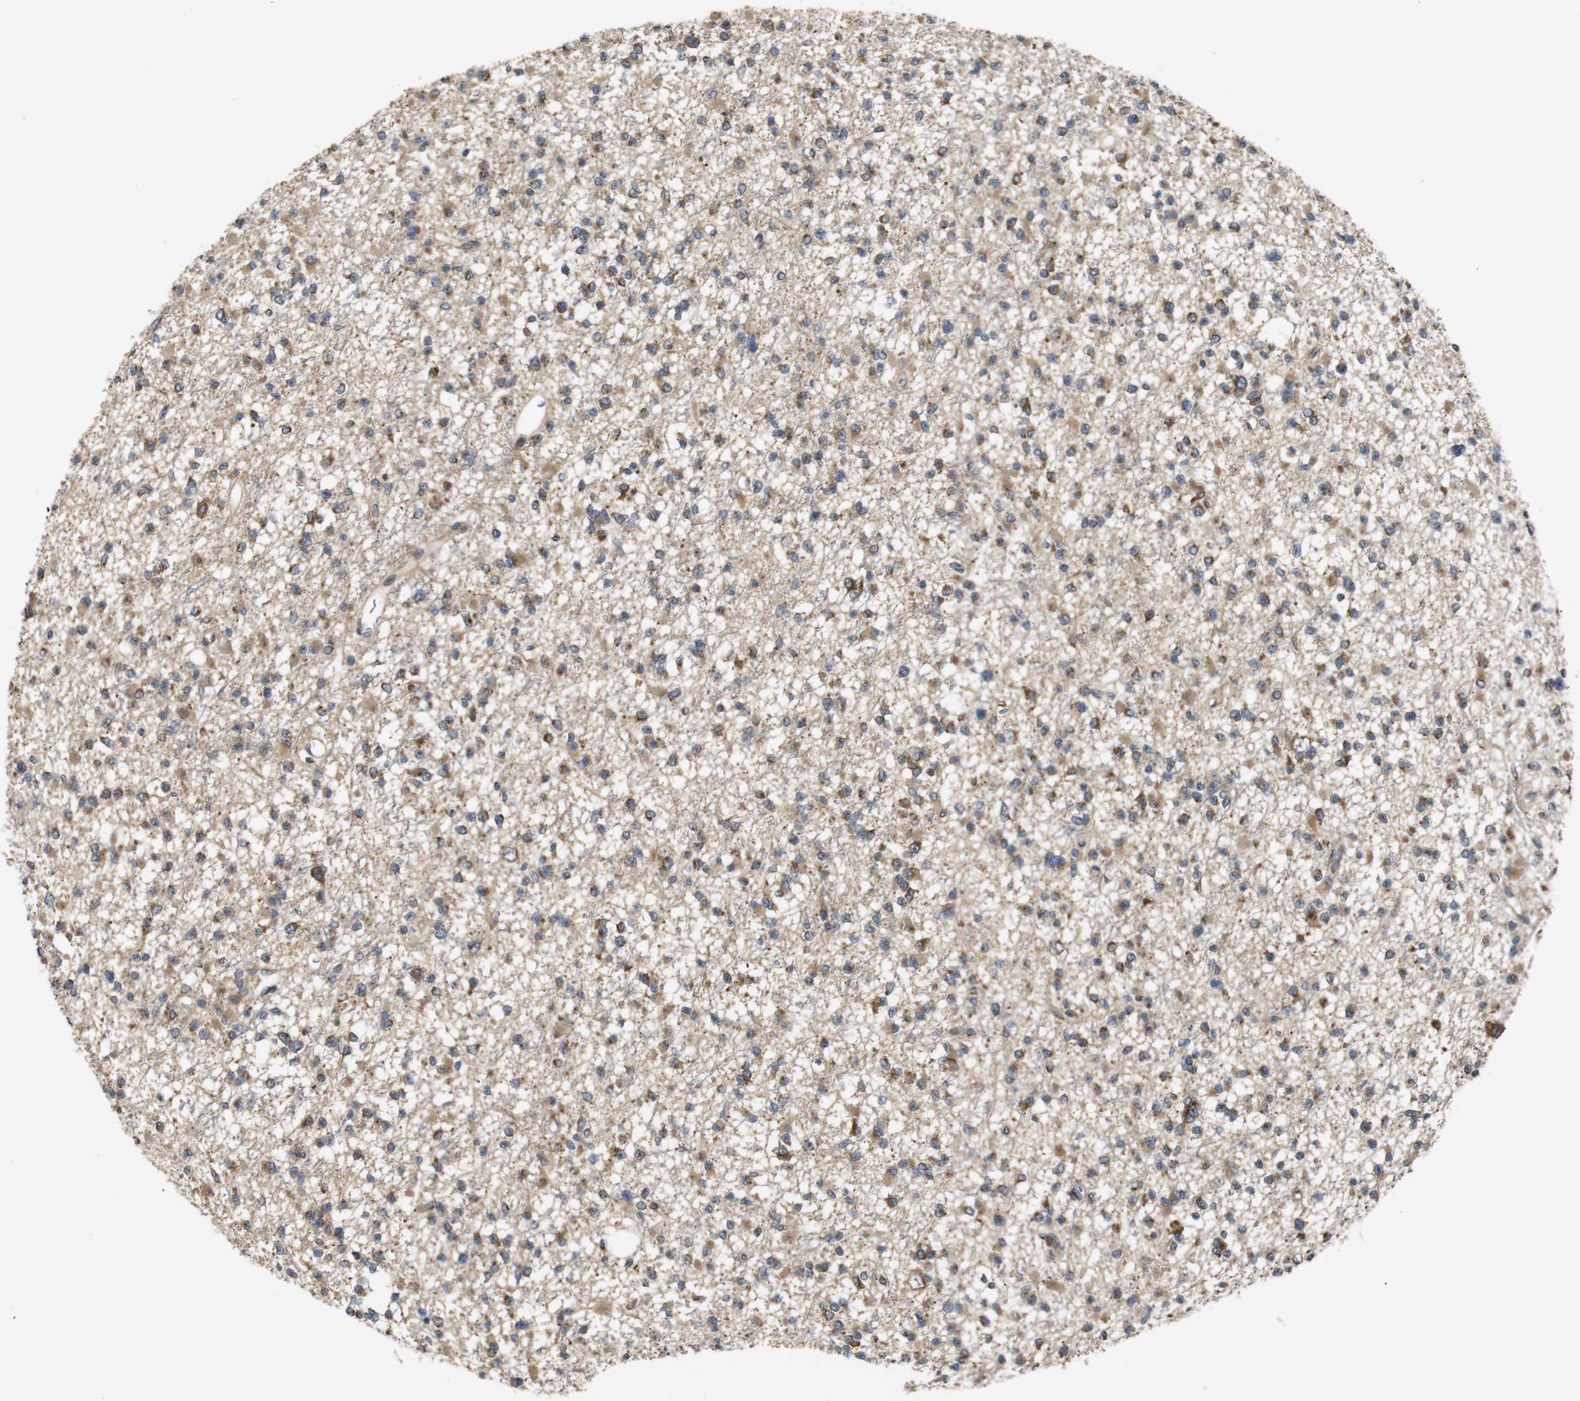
{"staining": {"intensity": "moderate", "quantity": ">75%", "location": "cytoplasmic/membranous"}, "tissue": "glioma", "cell_type": "Tumor cells", "image_type": "cancer", "snomed": [{"axis": "morphology", "description": "Glioma, malignant, Low grade"}, {"axis": "topography", "description": "Brain"}], "caption": "This micrograph shows IHC staining of human glioma, with medium moderate cytoplasmic/membranous staining in about >75% of tumor cells.", "gene": "EFCAB14", "patient": {"sex": "female", "age": 22}}